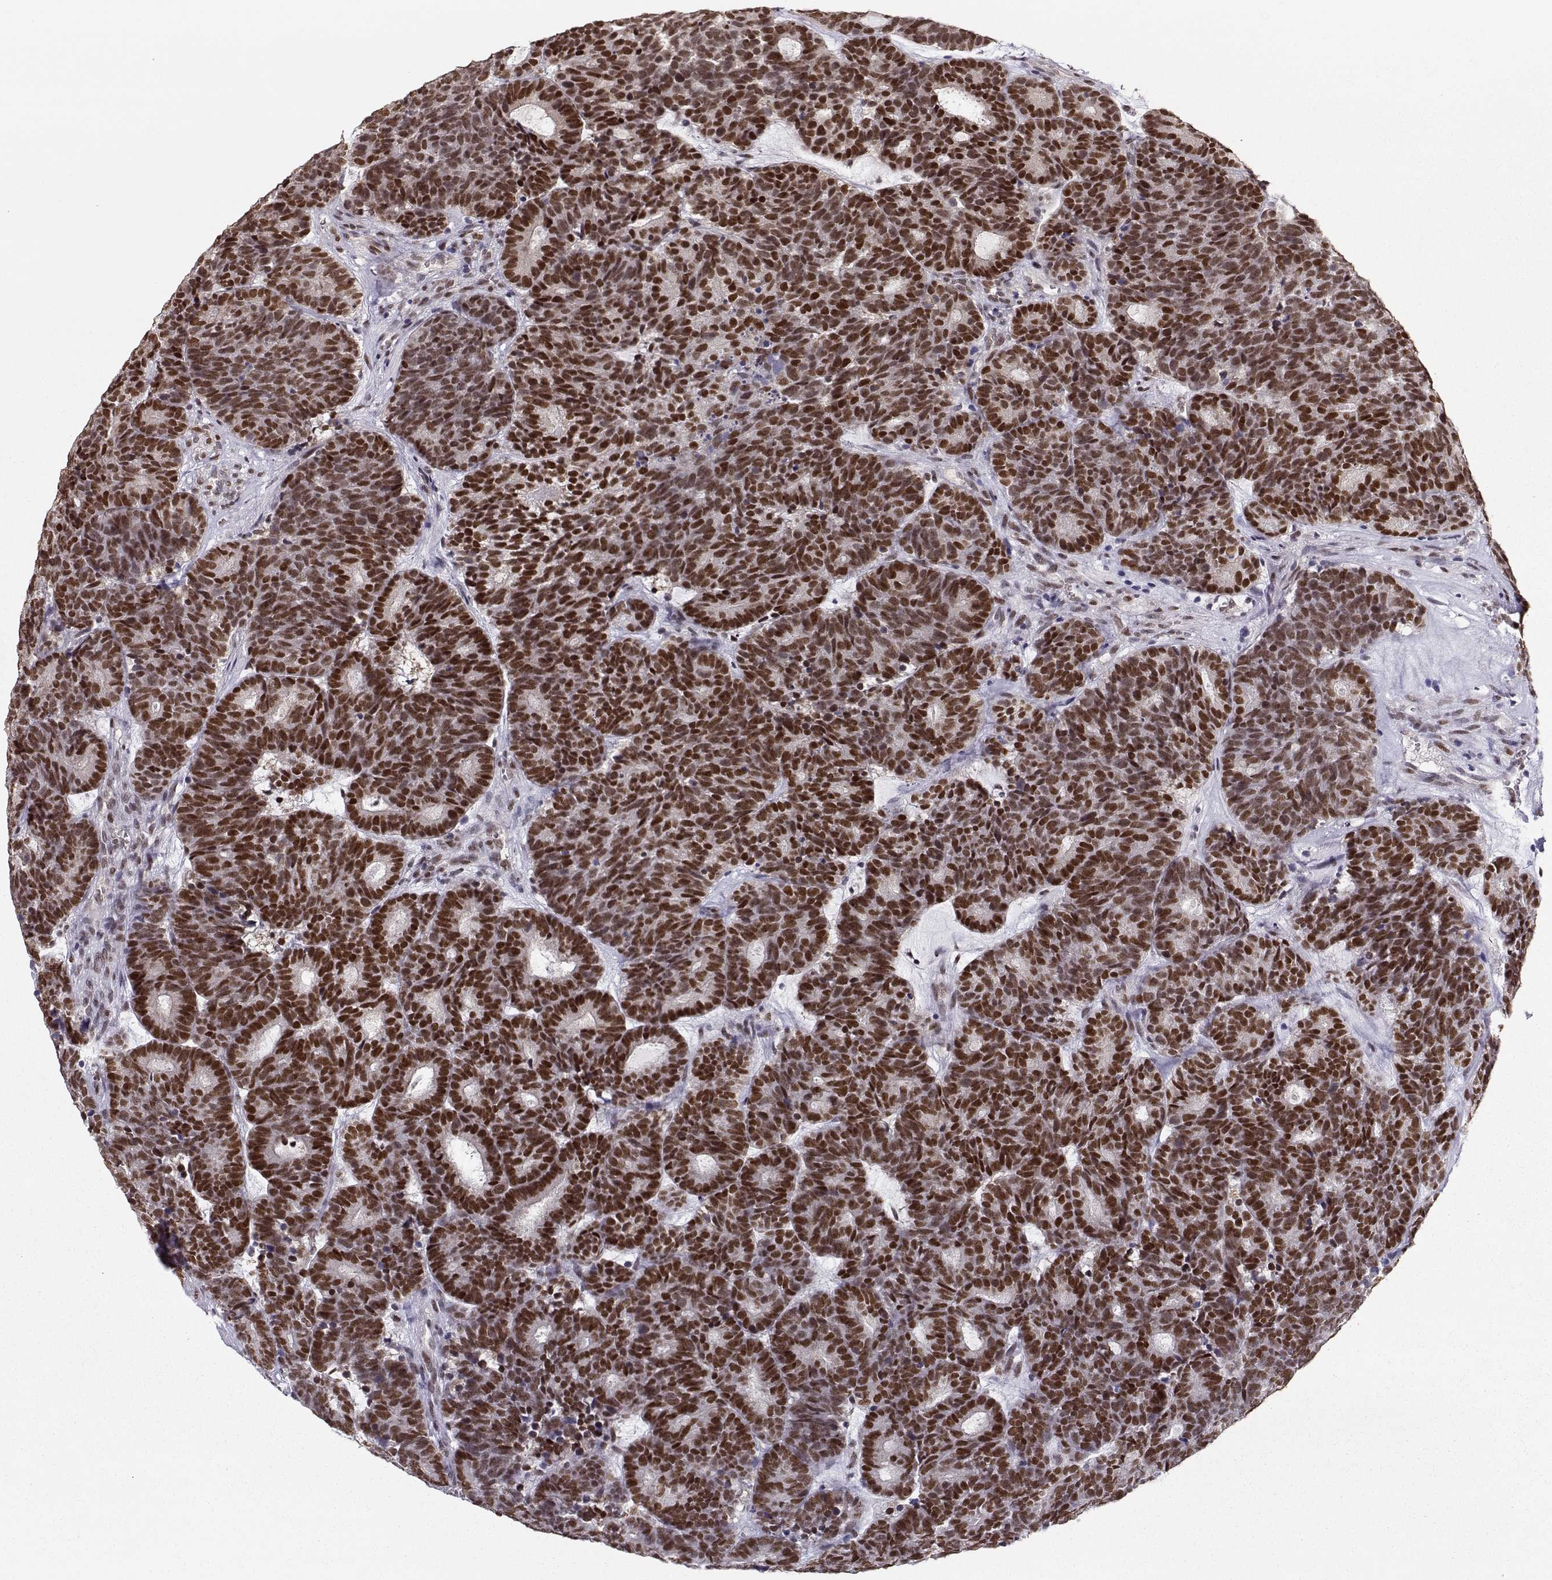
{"staining": {"intensity": "strong", "quantity": ">75%", "location": "nuclear"}, "tissue": "head and neck cancer", "cell_type": "Tumor cells", "image_type": "cancer", "snomed": [{"axis": "morphology", "description": "Adenocarcinoma, NOS"}, {"axis": "topography", "description": "Head-Neck"}], "caption": "Approximately >75% of tumor cells in human head and neck cancer (adenocarcinoma) demonstrate strong nuclear protein positivity as visualized by brown immunohistochemical staining.", "gene": "POLI", "patient": {"sex": "female", "age": 81}}